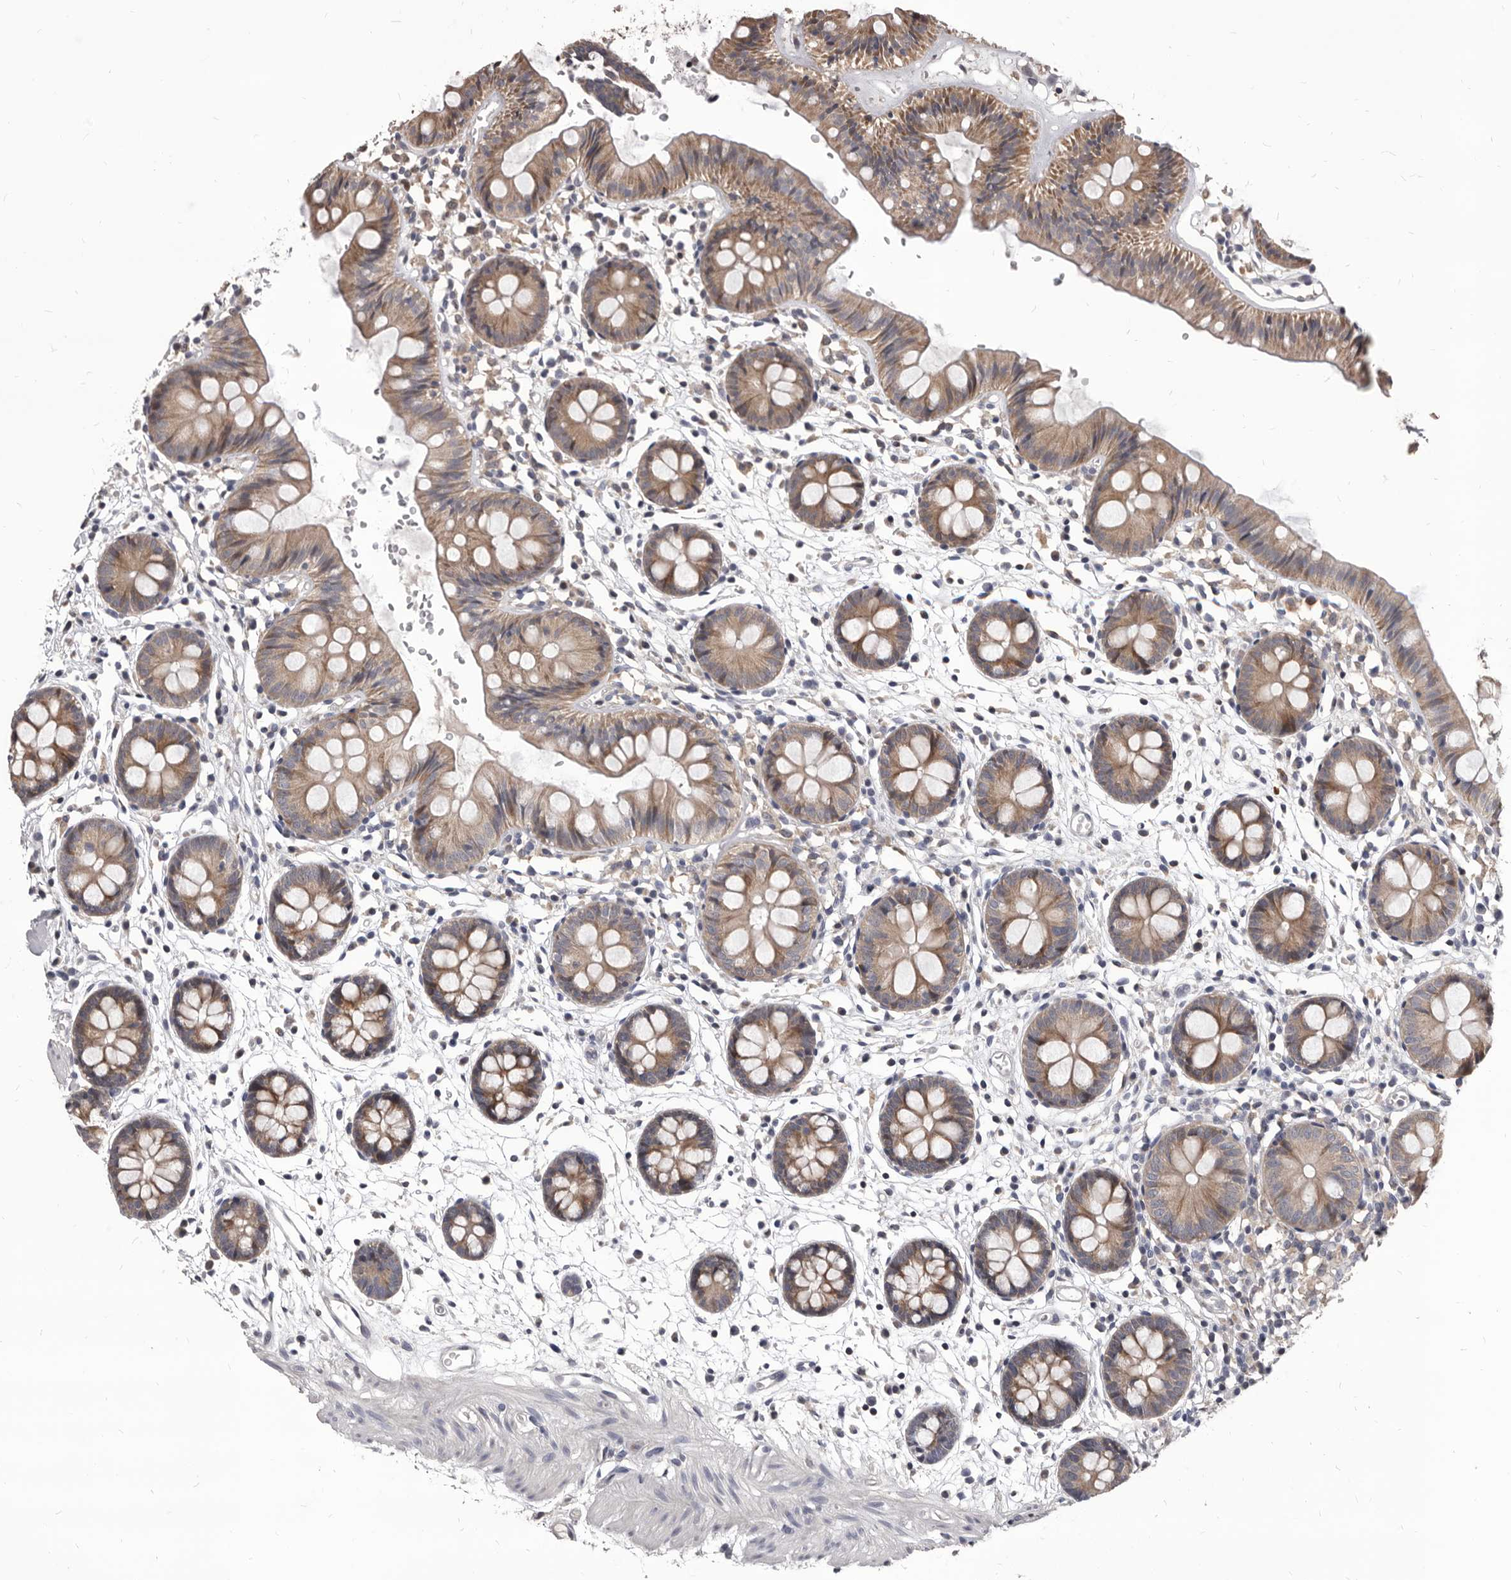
{"staining": {"intensity": "weak", "quantity": ">75%", "location": "cytoplasmic/membranous"}, "tissue": "colon", "cell_type": "Endothelial cells", "image_type": "normal", "snomed": [{"axis": "morphology", "description": "Normal tissue, NOS"}, {"axis": "topography", "description": "Colon"}], "caption": "DAB (3,3'-diaminobenzidine) immunohistochemical staining of benign human colon reveals weak cytoplasmic/membranous protein positivity in about >75% of endothelial cells. The staining was performed using DAB (3,3'-diaminobenzidine) to visualize the protein expression in brown, while the nuclei were stained in blue with hematoxylin (Magnification: 20x).", "gene": "MAP3K14", "patient": {"sex": "male", "age": 56}}